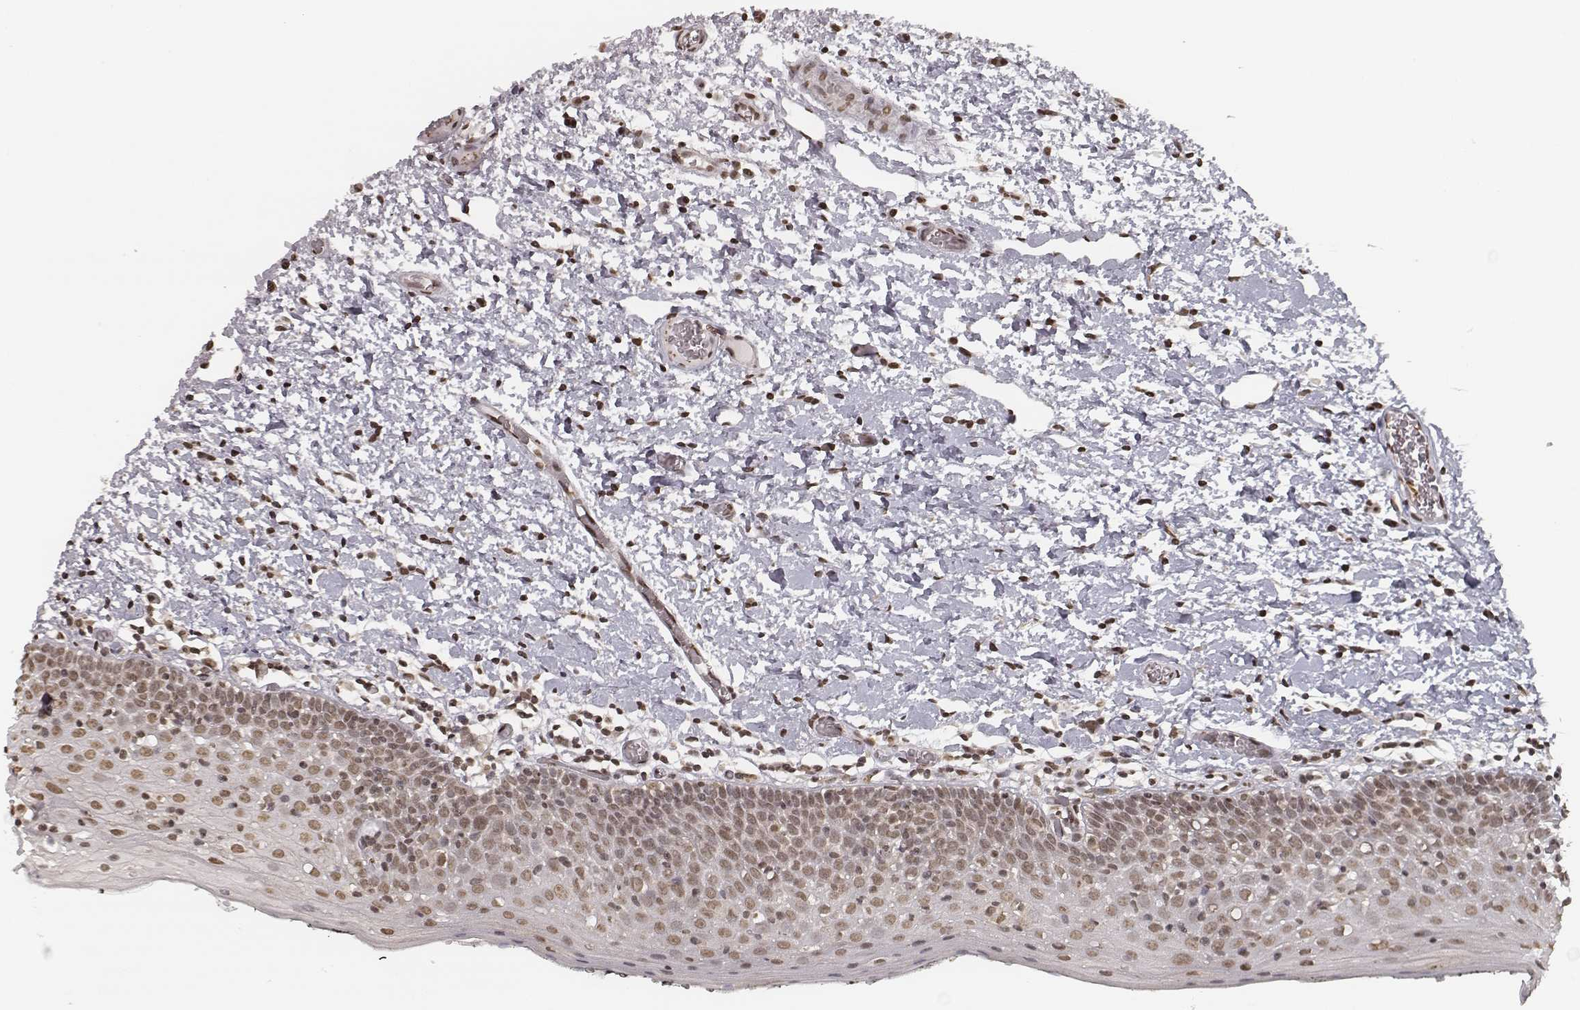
{"staining": {"intensity": "weak", "quantity": ">75%", "location": "nuclear"}, "tissue": "oral mucosa", "cell_type": "Squamous epithelial cells", "image_type": "normal", "snomed": [{"axis": "morphology", "description": "Normal tissue, NOS"}, {"axis": "morphology", "description": "Squamous cell carcinoma, NOS"}, {"axis": "topography", "description": "Oral tissue"}, {"axis": "topography", "description": "Head-Neck"}], "caption": "Immunohistochemical staining of benign human oral mucosa demonstrates >75% levels of weak nuclear protein expression in approximately >75% of squamous epithelial cells.", "gene": "HMGA2", "patient": {"sex": "male", "age": 69}}